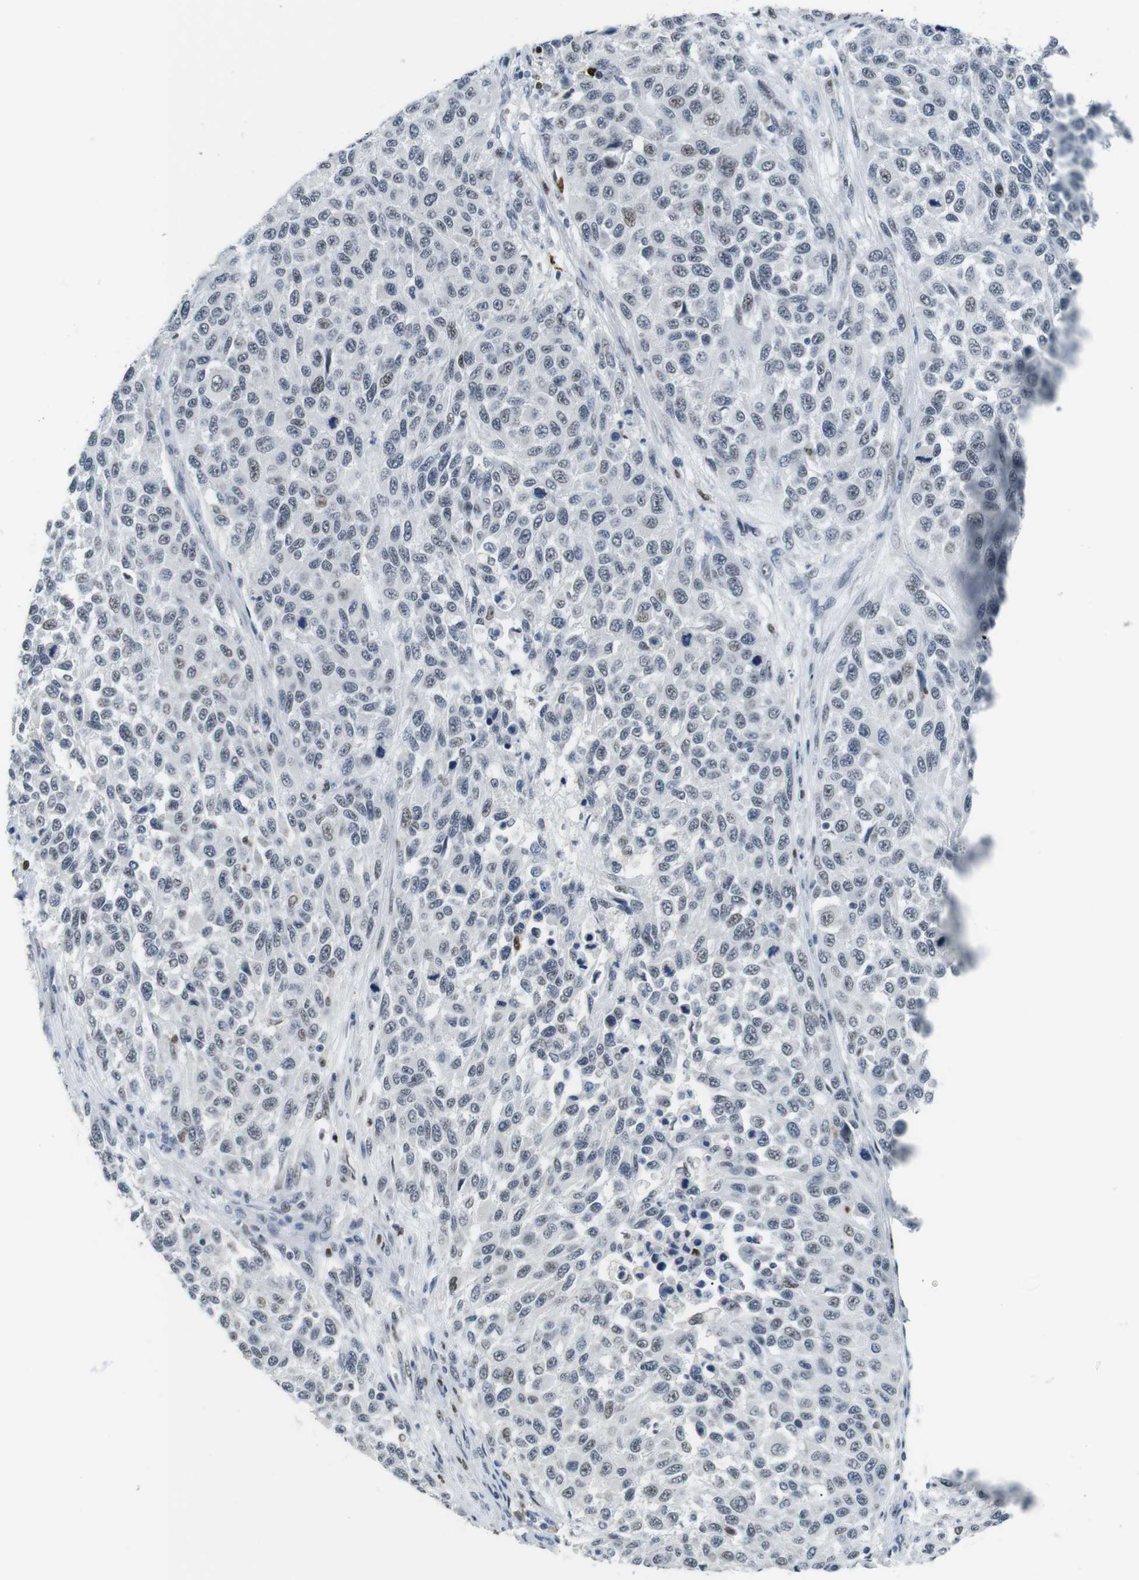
{"staining": {"intensity": "weak", "quantity": "25%-75%", "location": "nuclear"}, "tissue": "melanoma", "cell_type": "Tumor cells", "image_type": "cancer", "snomed": [{"axis": "morphology", "description": "Malignant melanoma, Metastatic site"}, {"axis": "topography", "description": "Lymph node"}], "caption": "The photomicrograph exhibits staining of melanoma, revealing weak nuclear protein expression (brown color) within tumor cells.", "gene": "IRF8", "patient": {"sex": "male", "age": 61}}